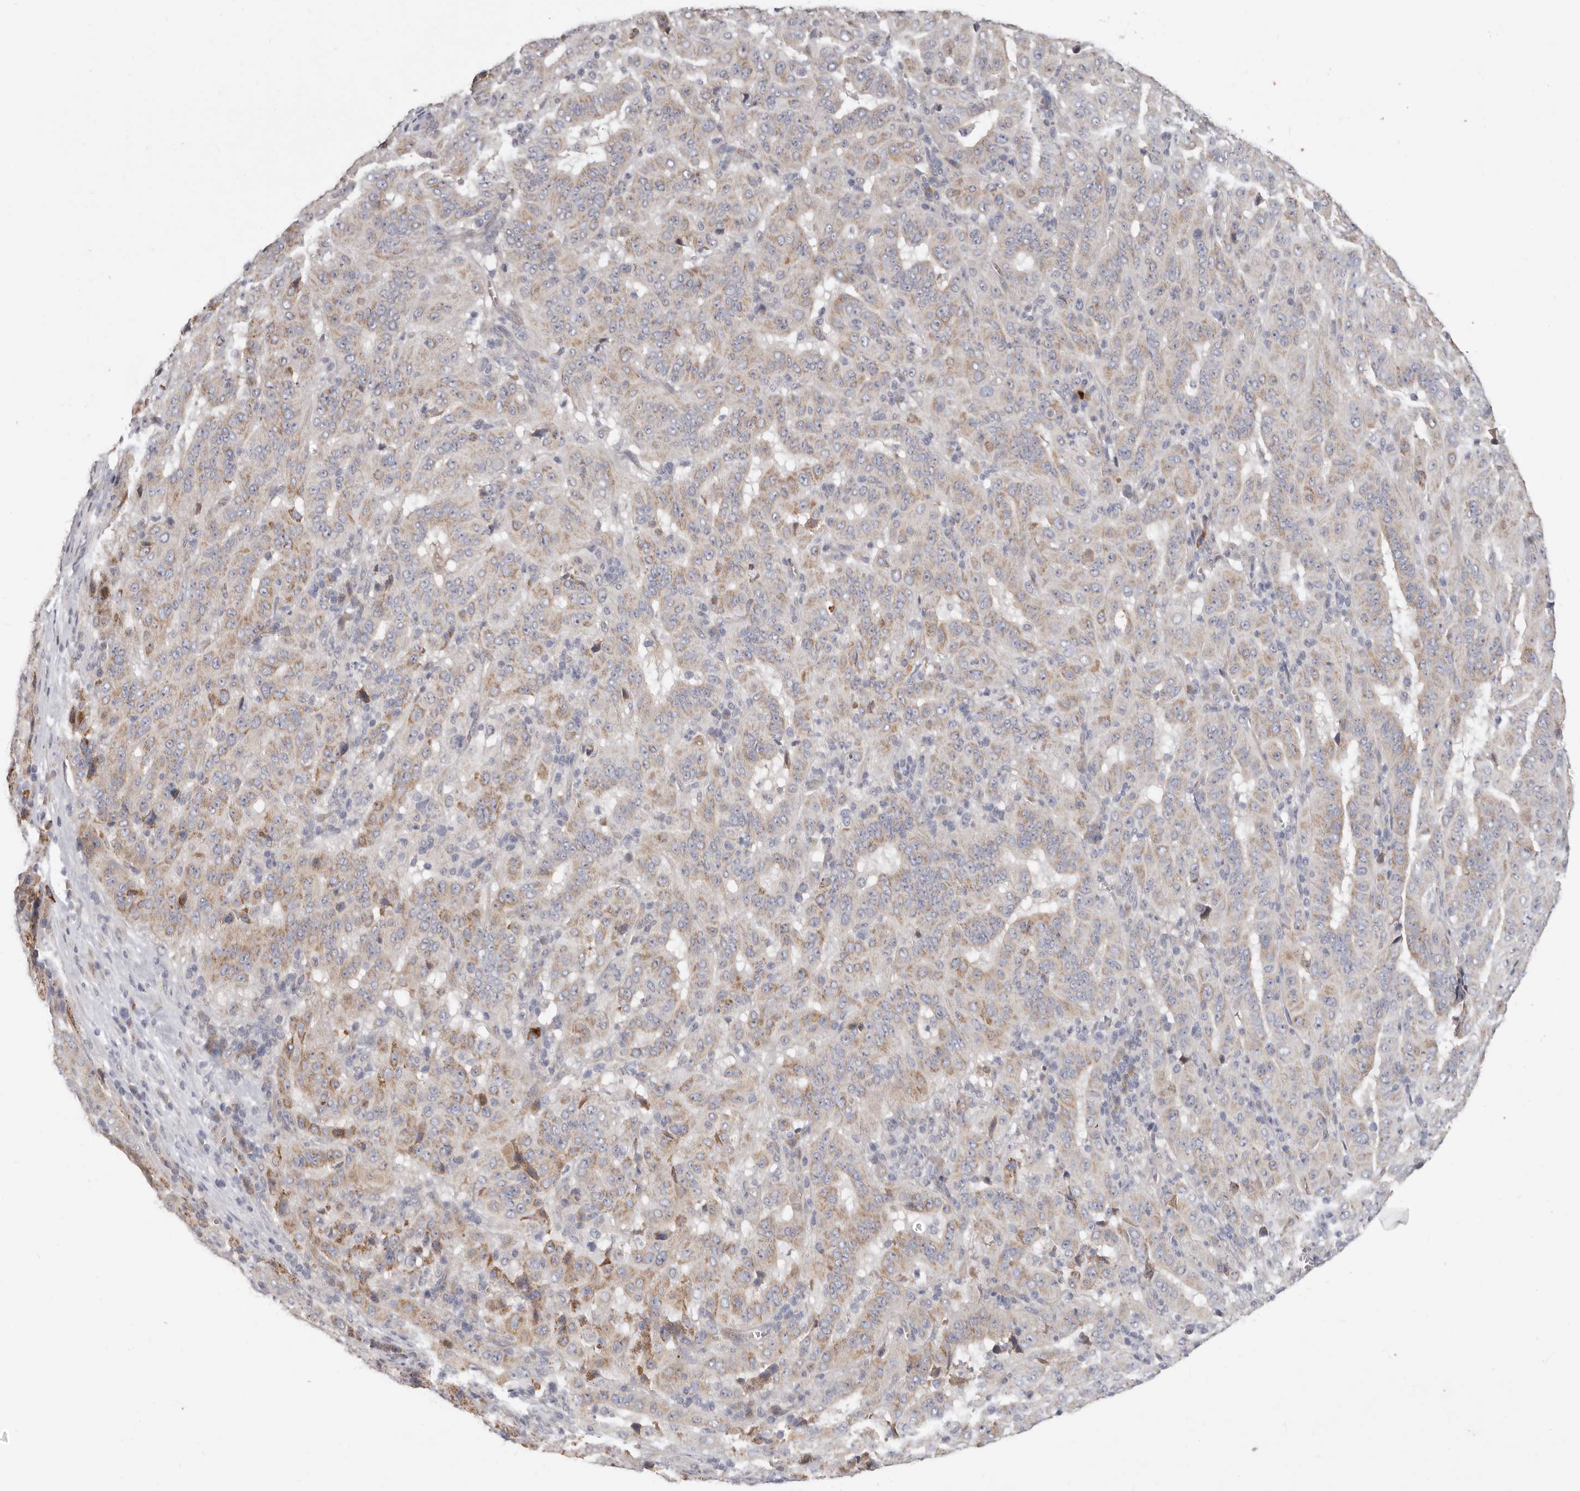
{"staining": {"intensity": "weak", "quantity": ">75%", "location": "cytoplasmic/membranous"}, "tissue": "pancreatic cancer", "cell_type": "Tumor cells", "image_type": "cancer", "snomed": [{"axis": "morphology", "description": "Adenocarcinoma, NOS"}, {"axis": "topography", "description": "Pancreas"}], "caption": "A brown stain highlights weak cytoplasmic/membranous positivity of a protein in pancreatic adenocarcinoma tumor cells. (DAB IHC with brightfield microscopy, high magnification).", "gene": "SPTA1", "patient": {"sex": "male", "age": 63}}